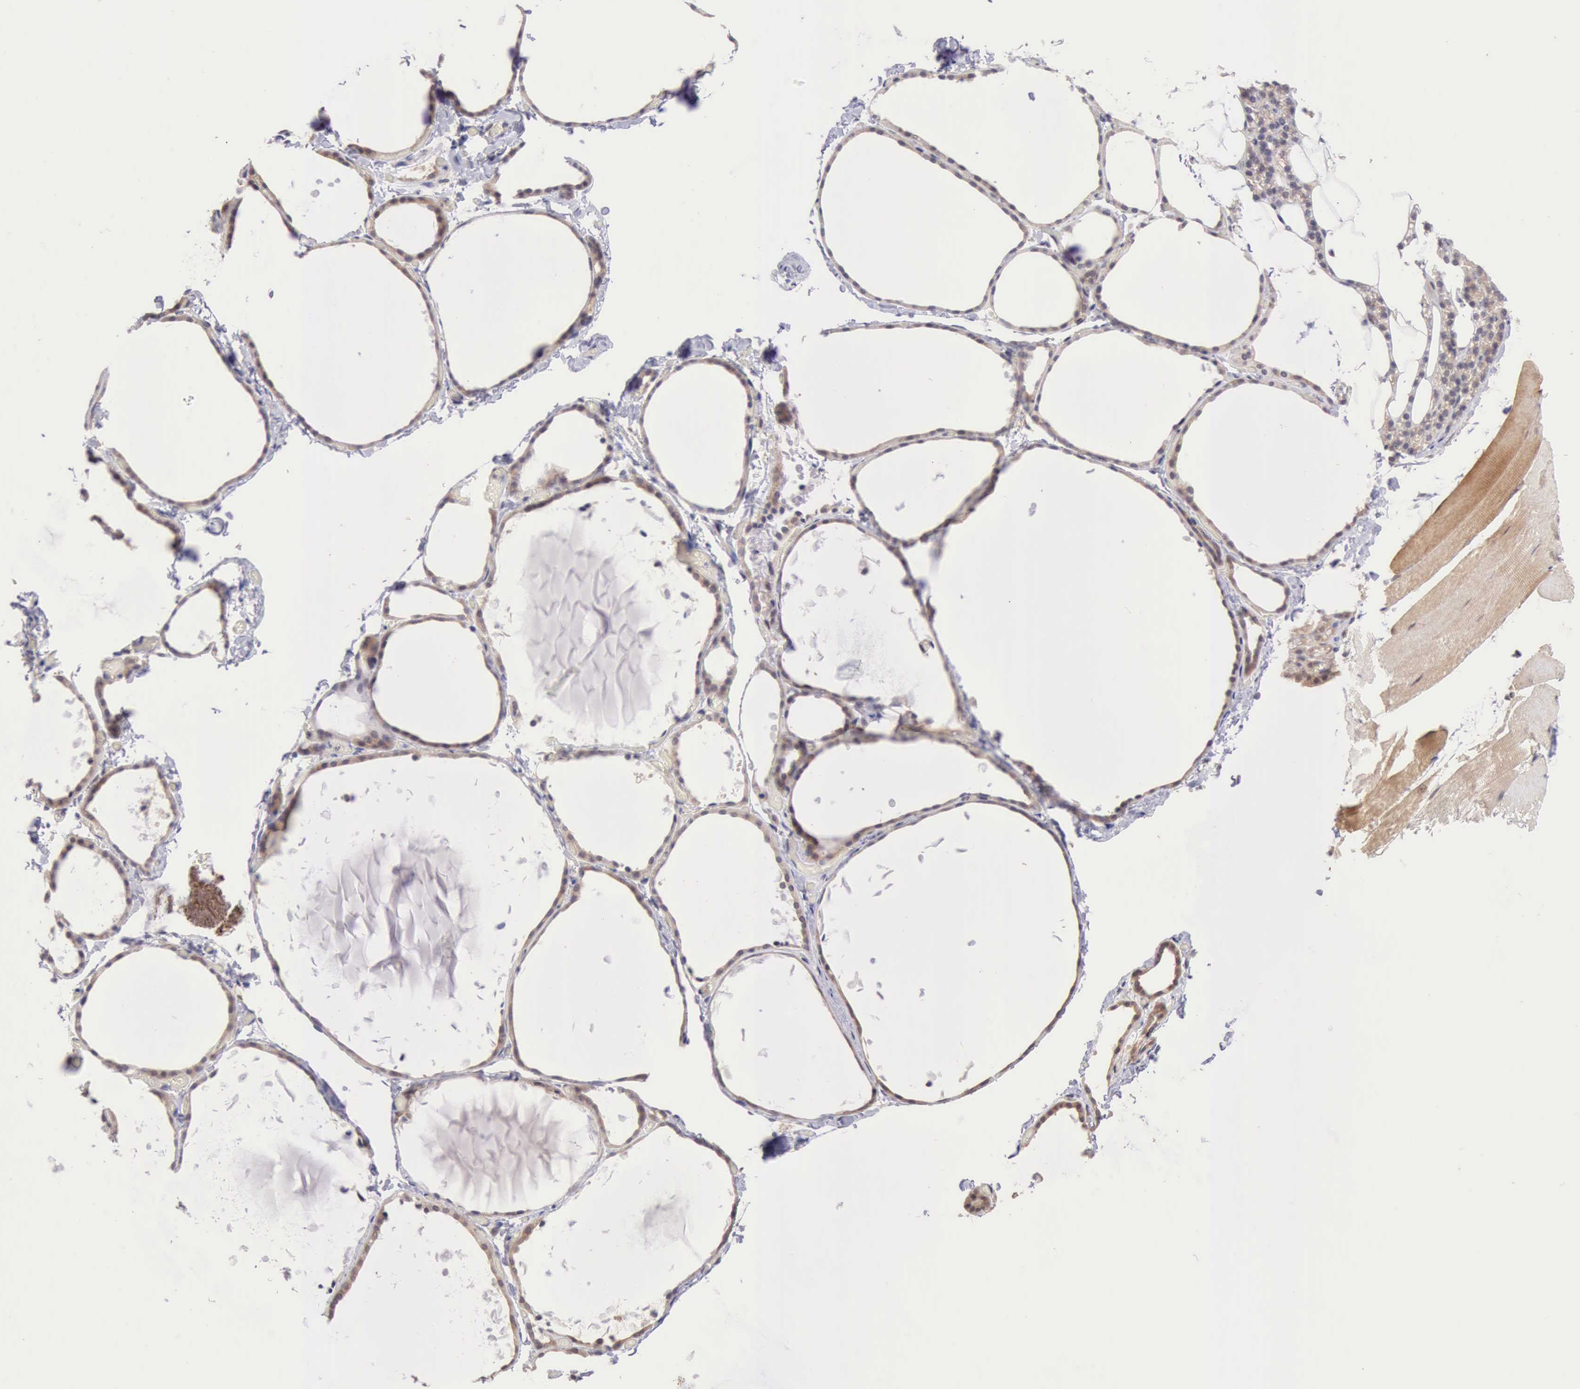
{"staining": {"intensity": "moderate", "quantity": ">75%", "location": "cytoplasmic/membranous,nuclear"}, "tissue": "thyroid gland", "cell_type": "Glandular cells", "image_type": "normal", "snomed": [{"axis": "morphology", "description": "Normal tissue, NOS"}, {"axis": "topography", "description": "Thyroid gland"}], "caption": "A micrograph of human thyroid gland stained for a protein shows moderate cytoplasmic/membranous,nuclear brown staining in glandular cells. The staining is performed using DAB brown chromogen to label protein expression. The nuclei are counter-stained blue using hematoxylin.", "gene": "DNAJB7", "patient": {"sex": "female", "age": 22}}